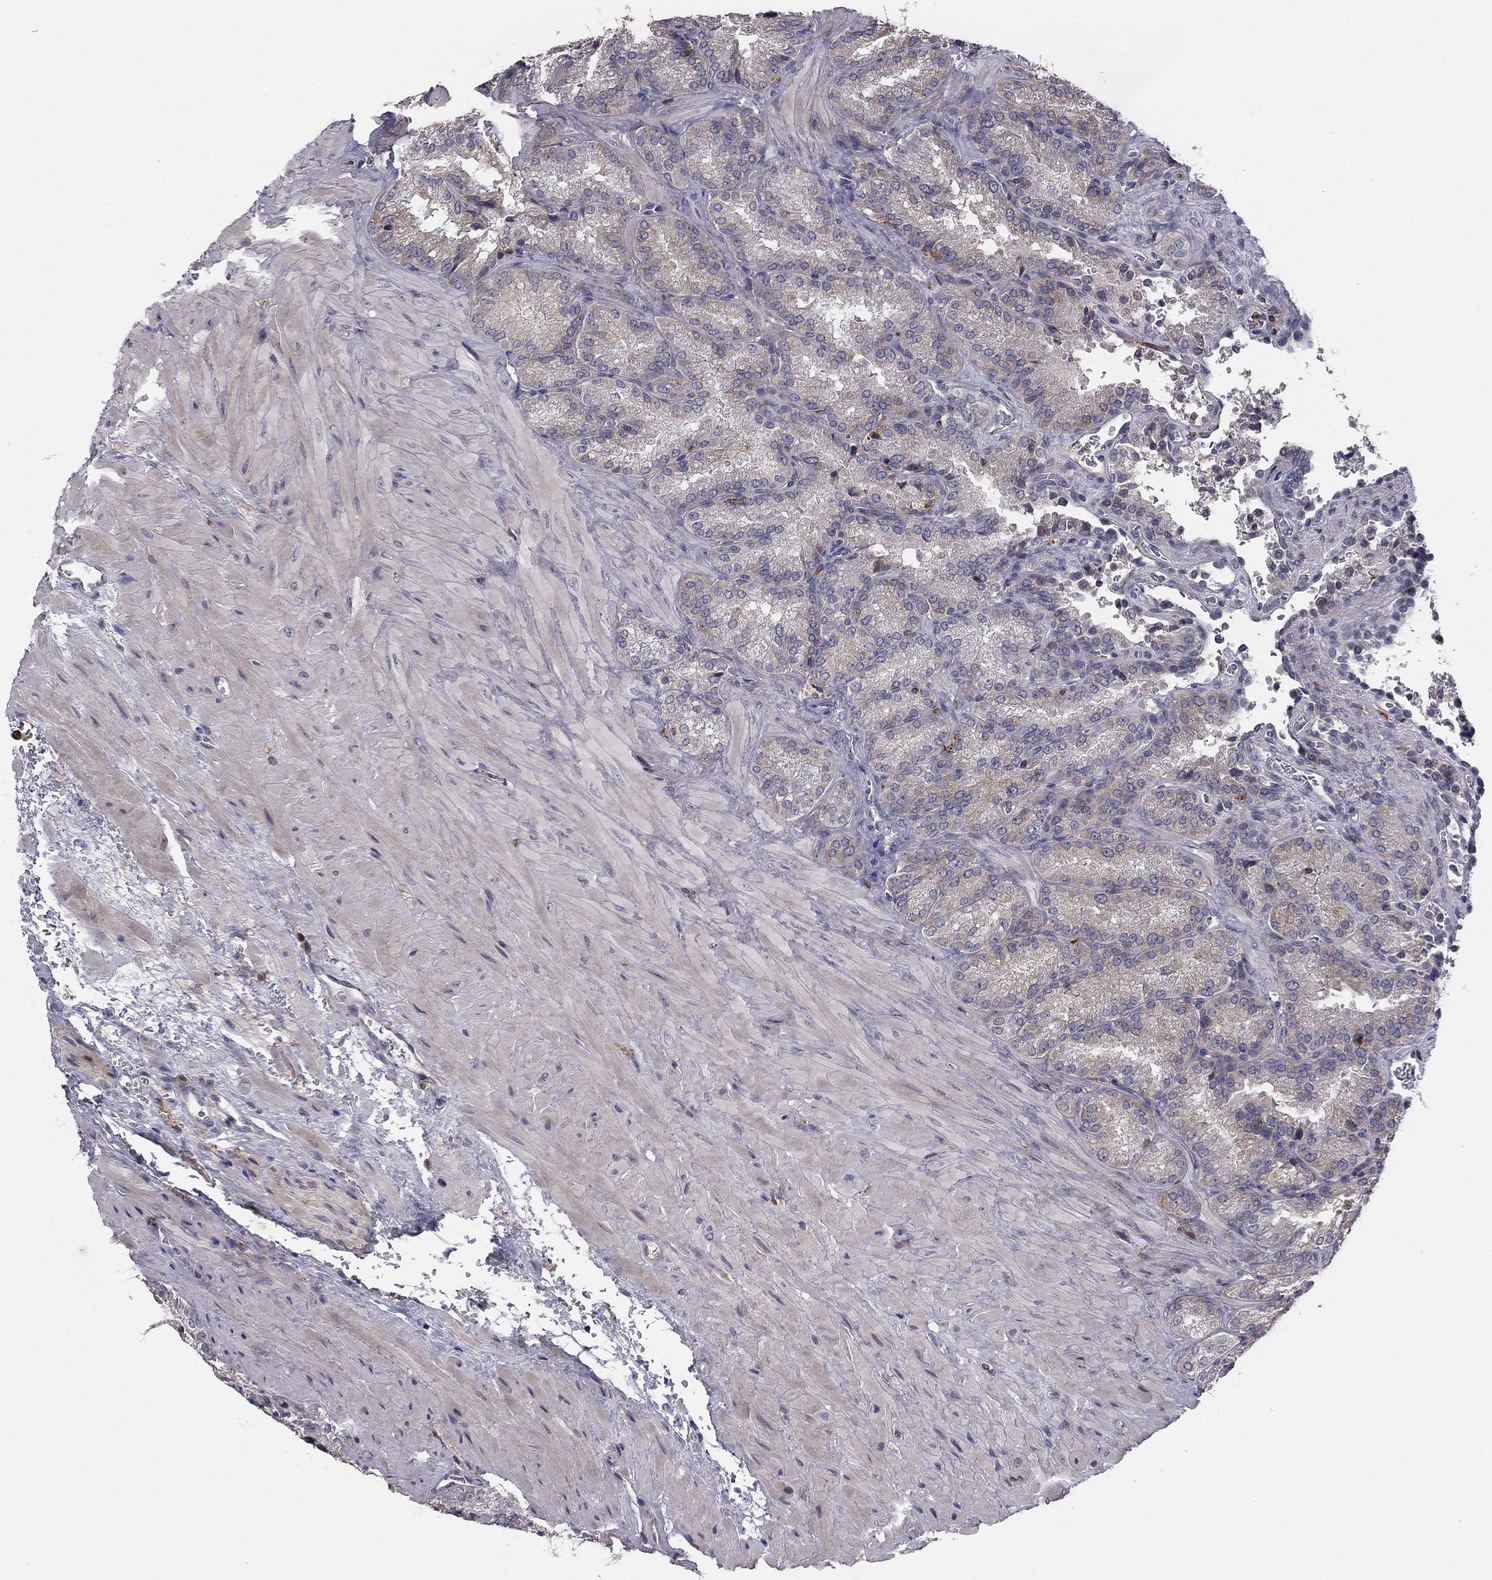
{"staining": {"intensity": "negative", "quantity": "none", "location": "none"}, "tissue": "seminal vesicle", "cell_type": "Glandular cells", "image_type": "normal", "snomed": [{"axis": "morphology", "description": "Normal tissue, NOS"}, {"axis": "topography", "description": "Seminal veicle"}], "caption": "Normal seminal vesicle was stained to show a protein in brown. There is no significant positivity in glandular cells. (Brightfield microscopy of DAB immunohistochemistry at high magnification).", "gene": "PLCB2", "patient": {"sex": "male", "age": 37}}